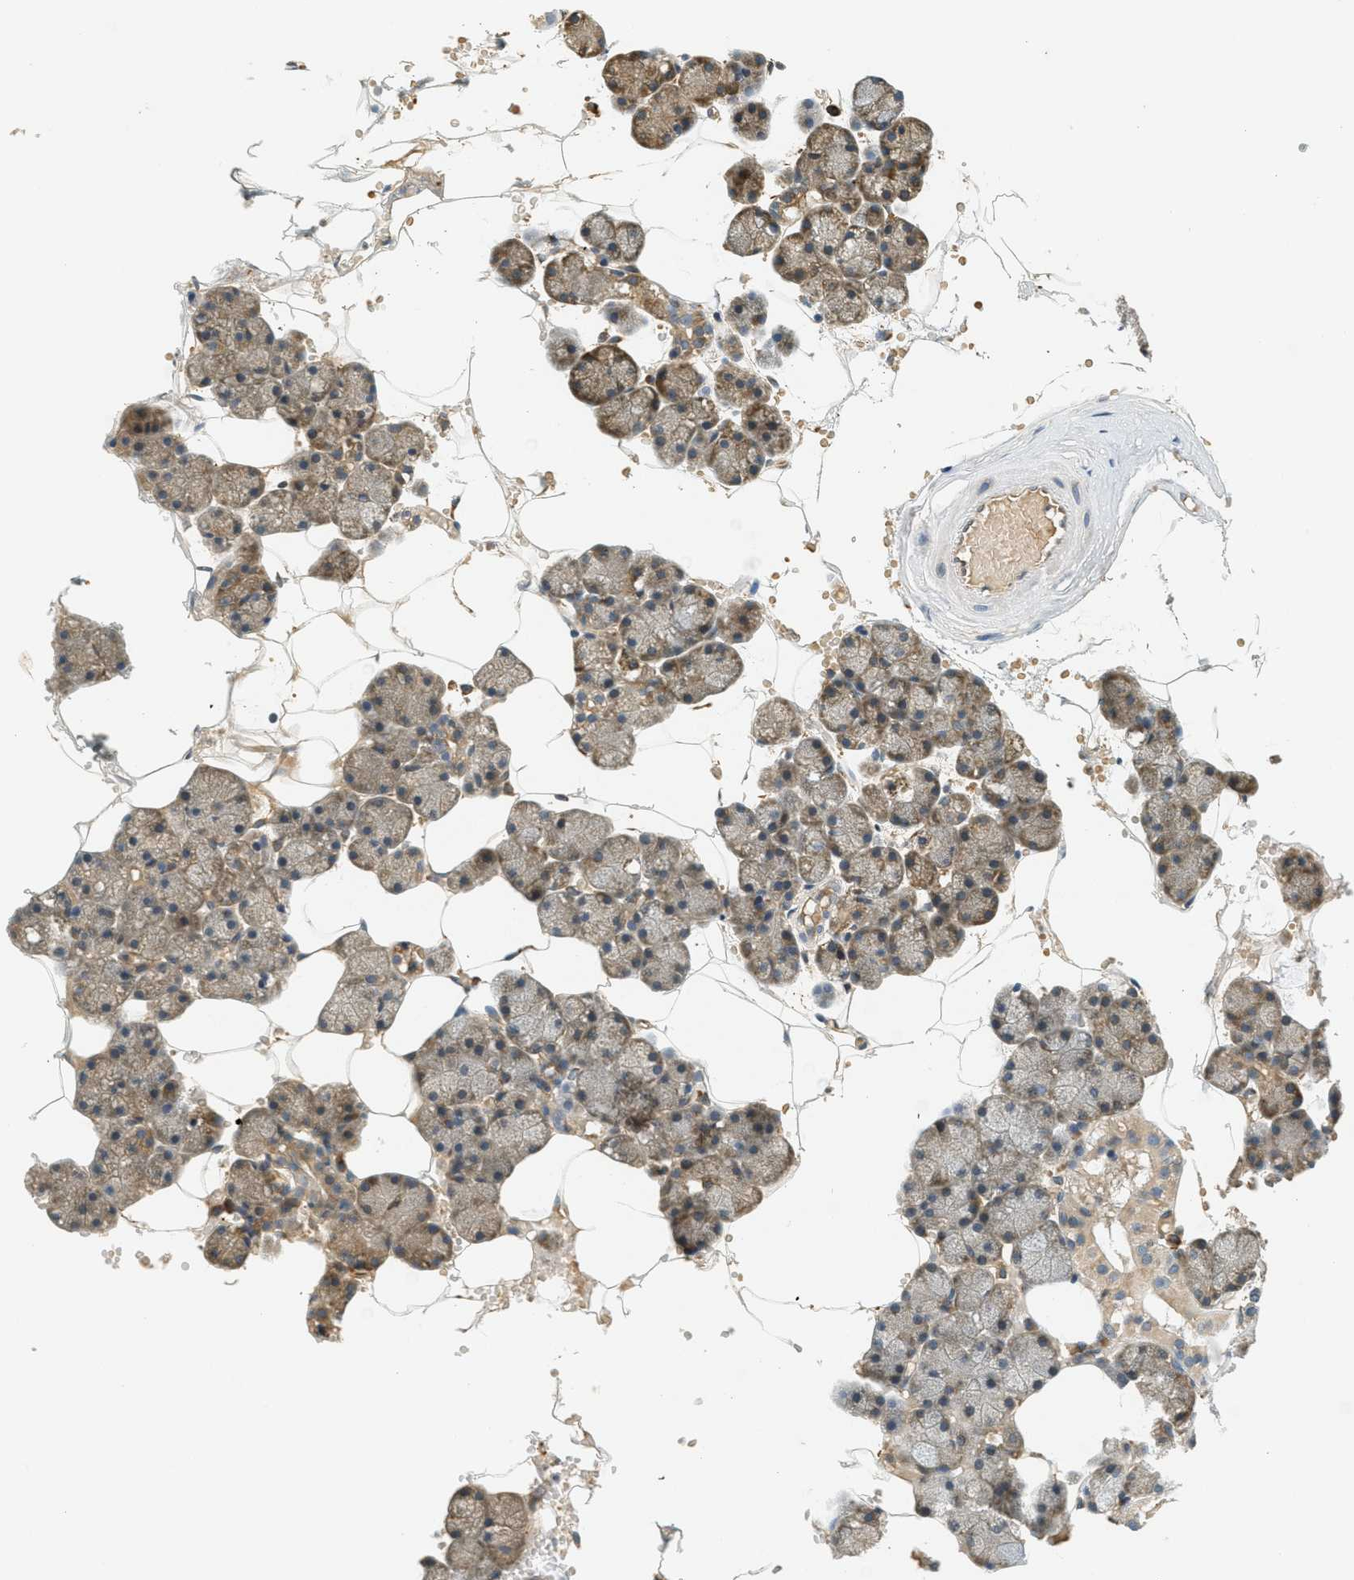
{"staining": {"intensity": "moderate", "quantity": "25%-75%", "location": "cytoplasmic/membranous"}, "tissue": "salivary gland", "cell_type": "Glandular cells", "image_type": "normal", "snomed": [{"axis": "morphology", "description": "Normal tissue, NOS"}, {"axis": "topography", "description": "Salivary gland"}], "caption": "A high-resolution histopathology image shows IHC staining of benign salivary gland, which reveals moderate cytoplasmic/membranous positivity in about 25%-75% of glandular cells. (Brightfield microscopy of DAB IHC at high magnification).", "gene": "PDK1", "patient": {"sex": "male", "age": 62}}